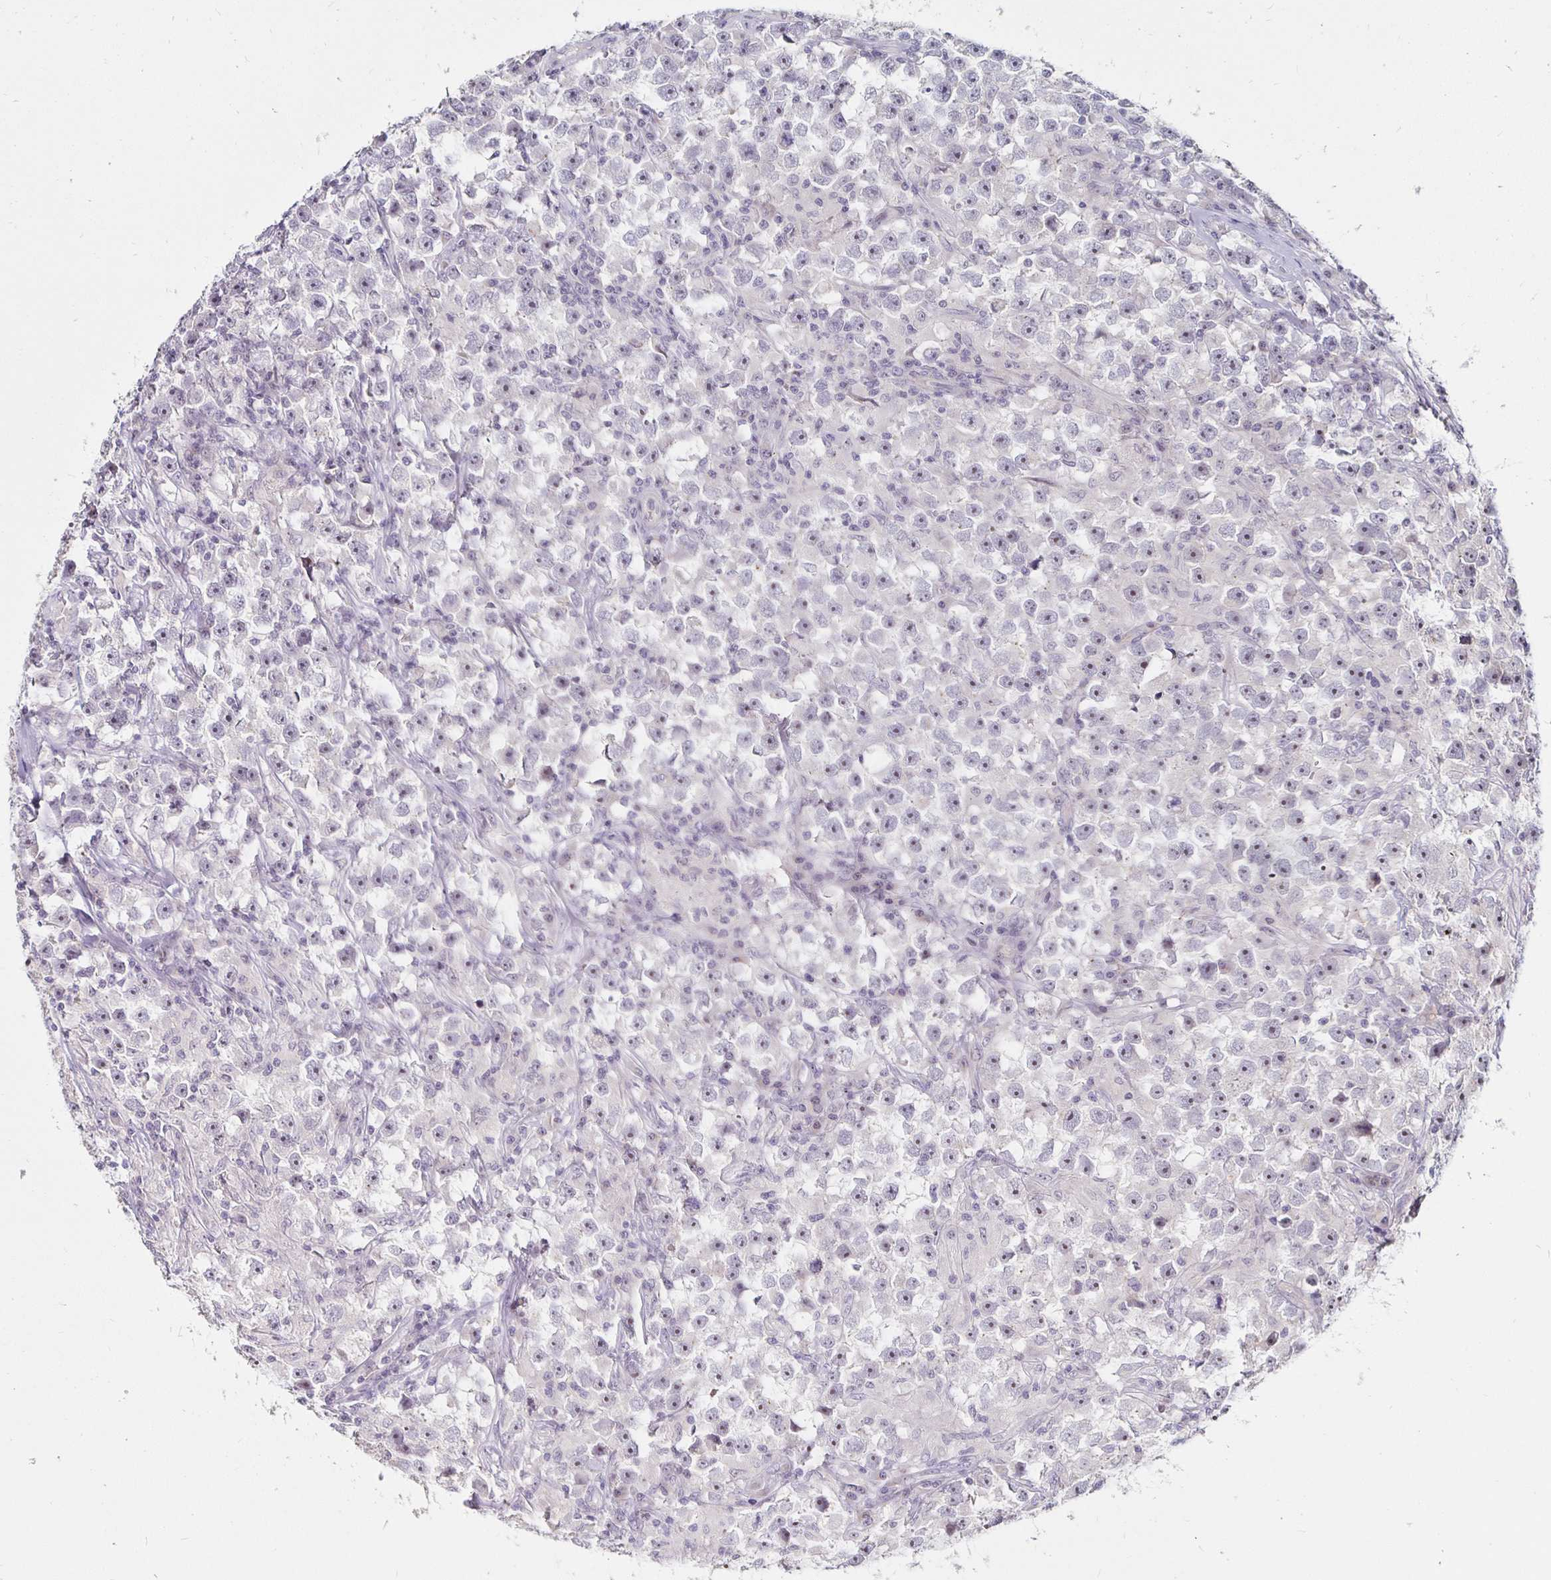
{"staining": {"intensity": "weak", "quantity": "<25%", "location": "nuclear"}, "tissue": "testis cancer", "cell_type": "Tumor cells", "image_type": "cancer", "snomed": [{"axis": "morphology", "description": "Seminoma, NOS"}, {"axis": "topography", "description": "Testis"}], "caption": "Tumor cells show no significant protein staining in seminoma (testis).", "gene": "NUP85", "patient": {"sex": "male", "age": 33}}